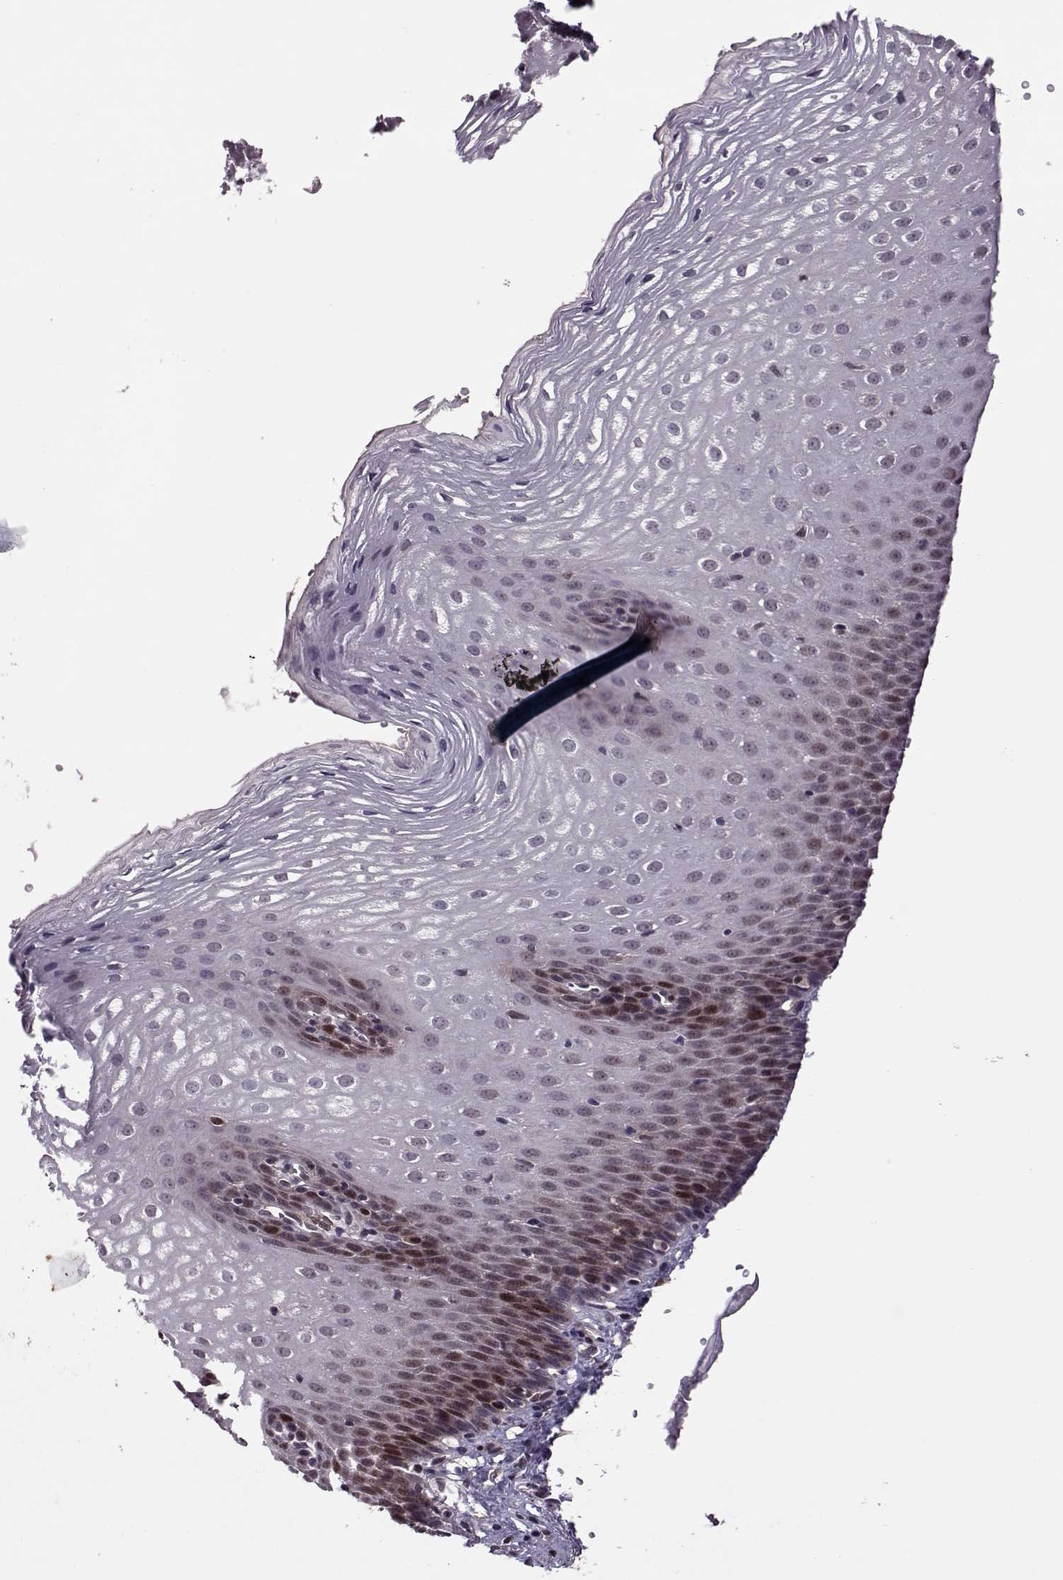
{"staining": {"intensity": "moderate", "quantity": "<25%", "location": "nuclear"}, "tissue": "esophagus", "cell_type": "Squamous epithelial cells", "image_type": "normal", "snomed": [{"axis": "morphology", "description": "Normal tissue, NOS"}, {"axis": "topography", "description": "Esophagus"}], "caption": "This histopathology image shows immunohistochemistry staining of normal human esophagus, with low moderate nuclear positivity in about <25% of squamous epithelial cells.", "gene": "CDK4", "patient": {"sex": "male", "age": 72}}